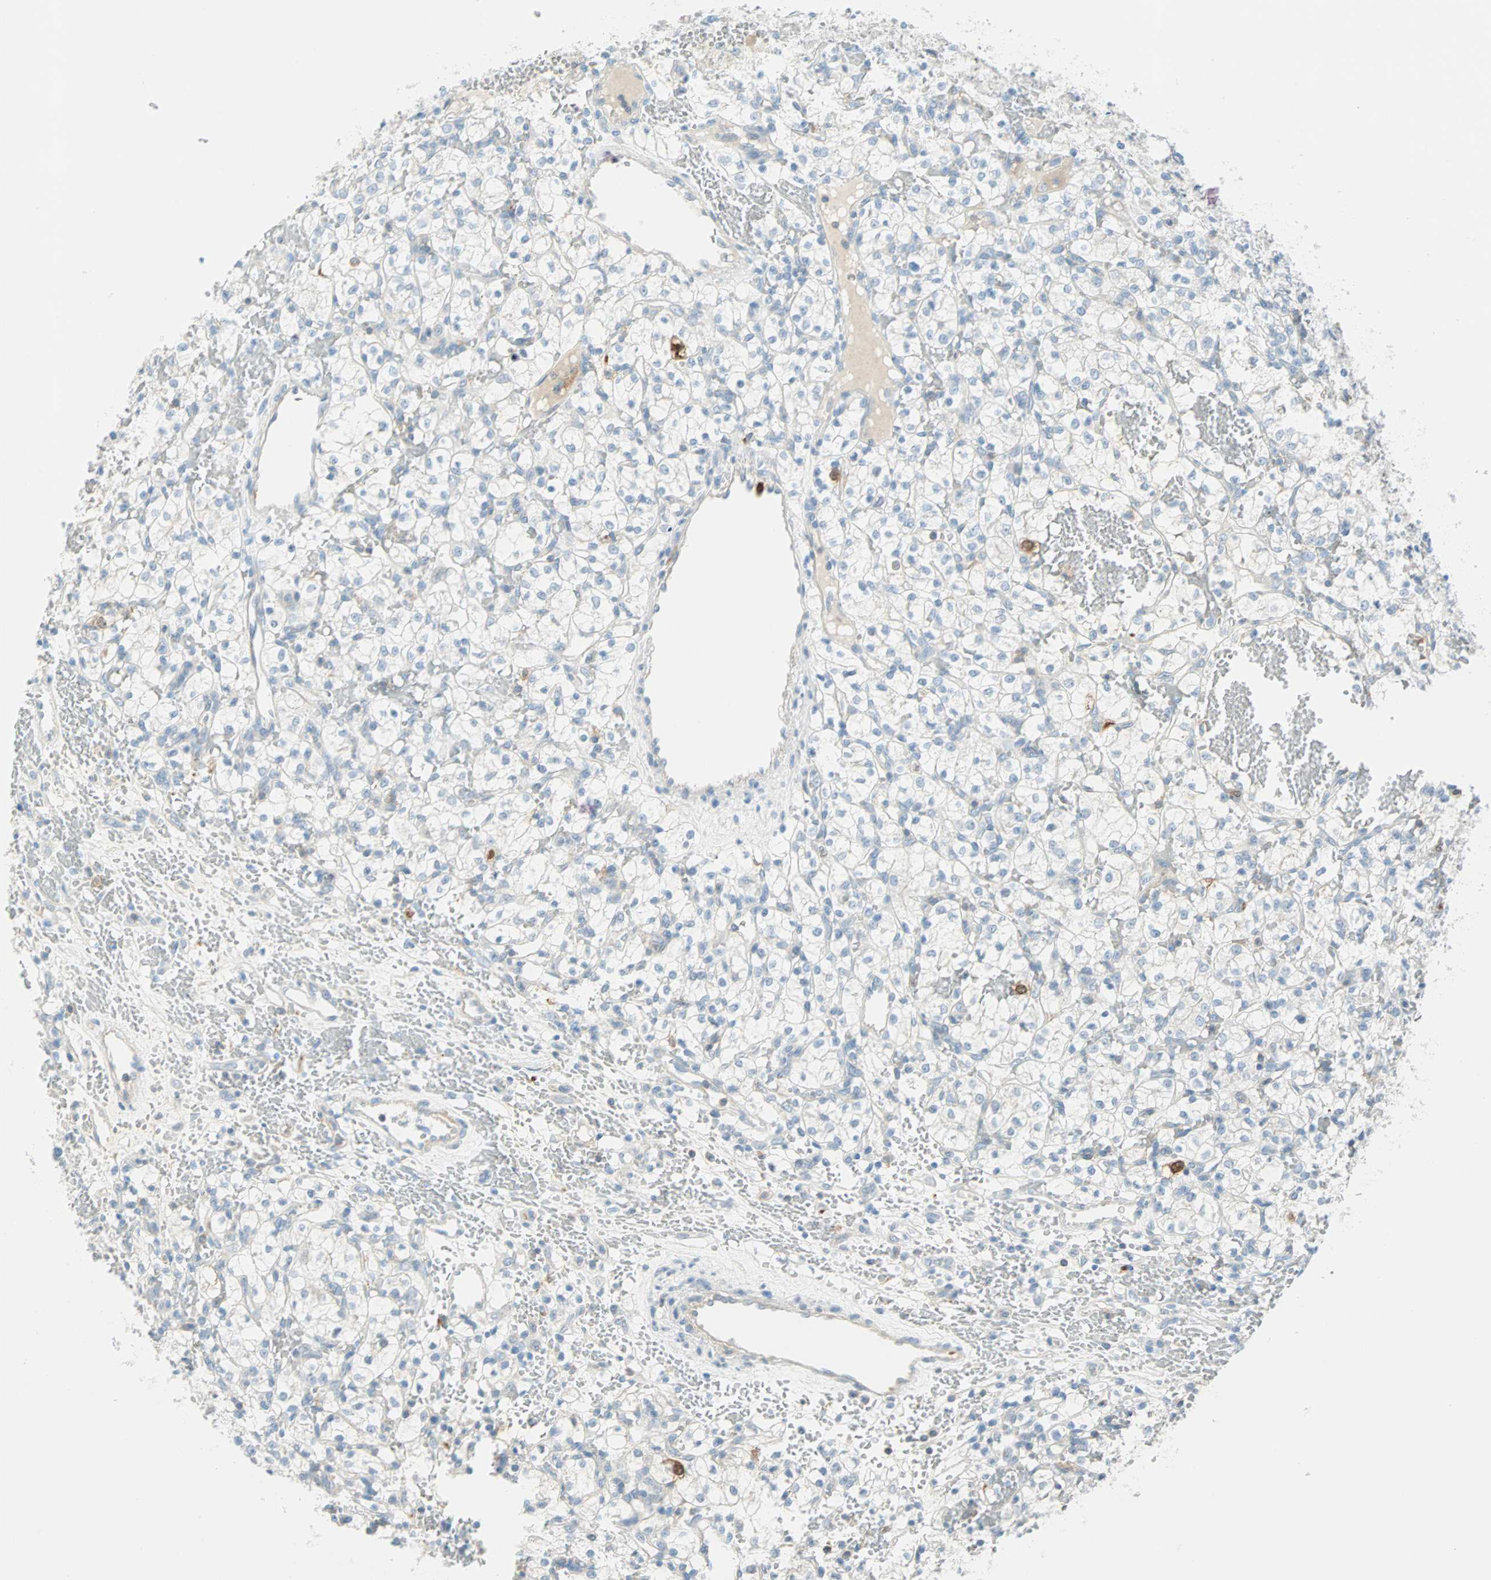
{"staining": {"intensity": "negative", "quantity": "none", "location": "none"}, "tissue": "renal cancer", "cell_type": "Tumor cells", "image_type": "cancer", "snomed": [{"axis": "morphology", "description": "Adenocarcinoma, NOS"}, {"axis": "topography", "description": "Kidney"}], "caption": "IHC histopathology image of neoplastic tissue: human adenocarcinoma (renal) stained with DAB reveals no significant protein expression in tumor cells.", "gene": "PTTG1", "patient": {"sex": "female", "age": 60}}